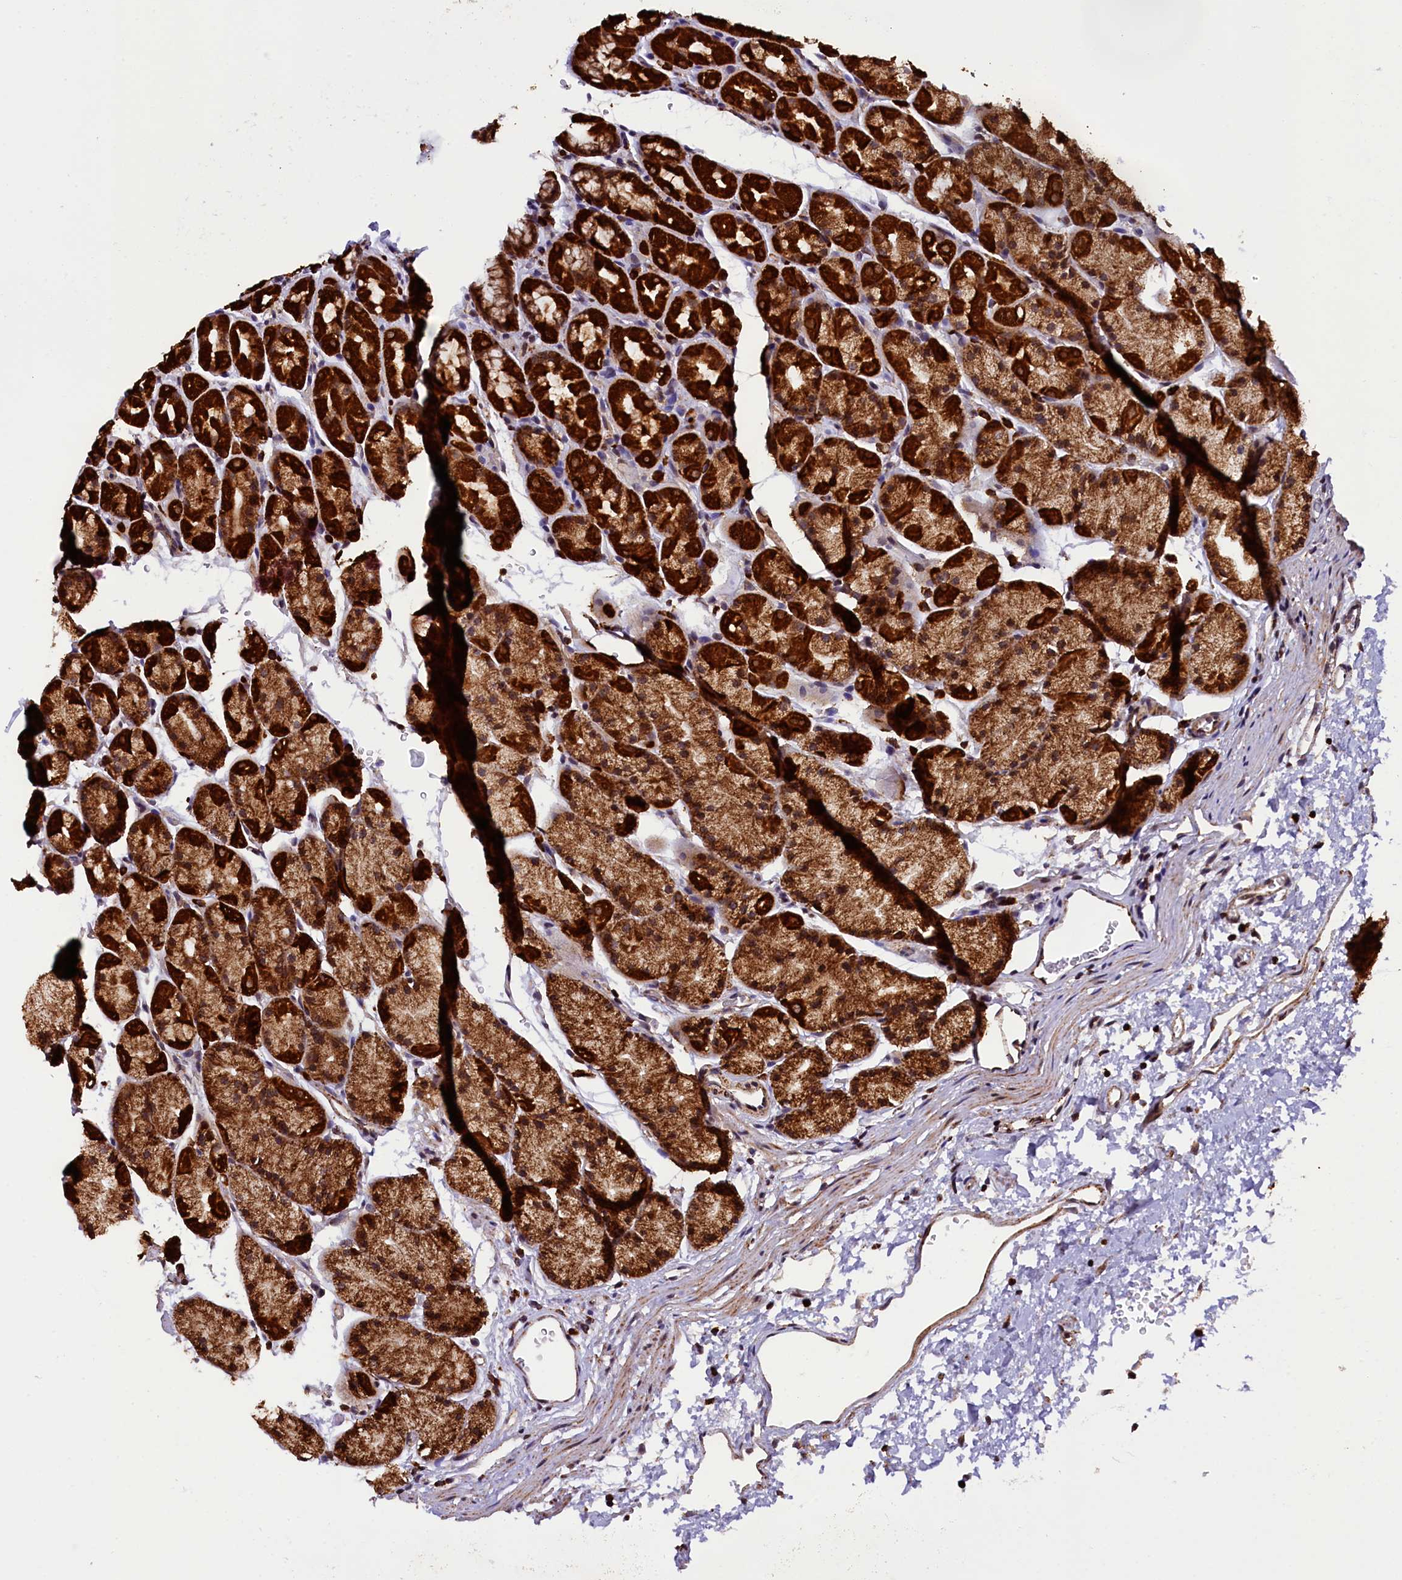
{"staining": {"intensity": "strong", "quantity": ">75%", "location": "cytoplasmic/membranous"}, "tissue": "stomach", "cell_type": "Glandular cells", "image_type": "normal", "snomed": [{"axis": "morphology", "description": "Normal tissue, NOS"}, {"axis": "topography", "description": "Stomach, upper"}, {"axis": "topography", "description": "Stomach"}], "caption": "This image shows immunohistochemistry (IHC) staining of normal stomach, with high strong cytoplasmic/membranous positivity in approximately >75% of glandular cells.", "gene": "KLC2", "patient": {"sex": "male", "age": 47}}